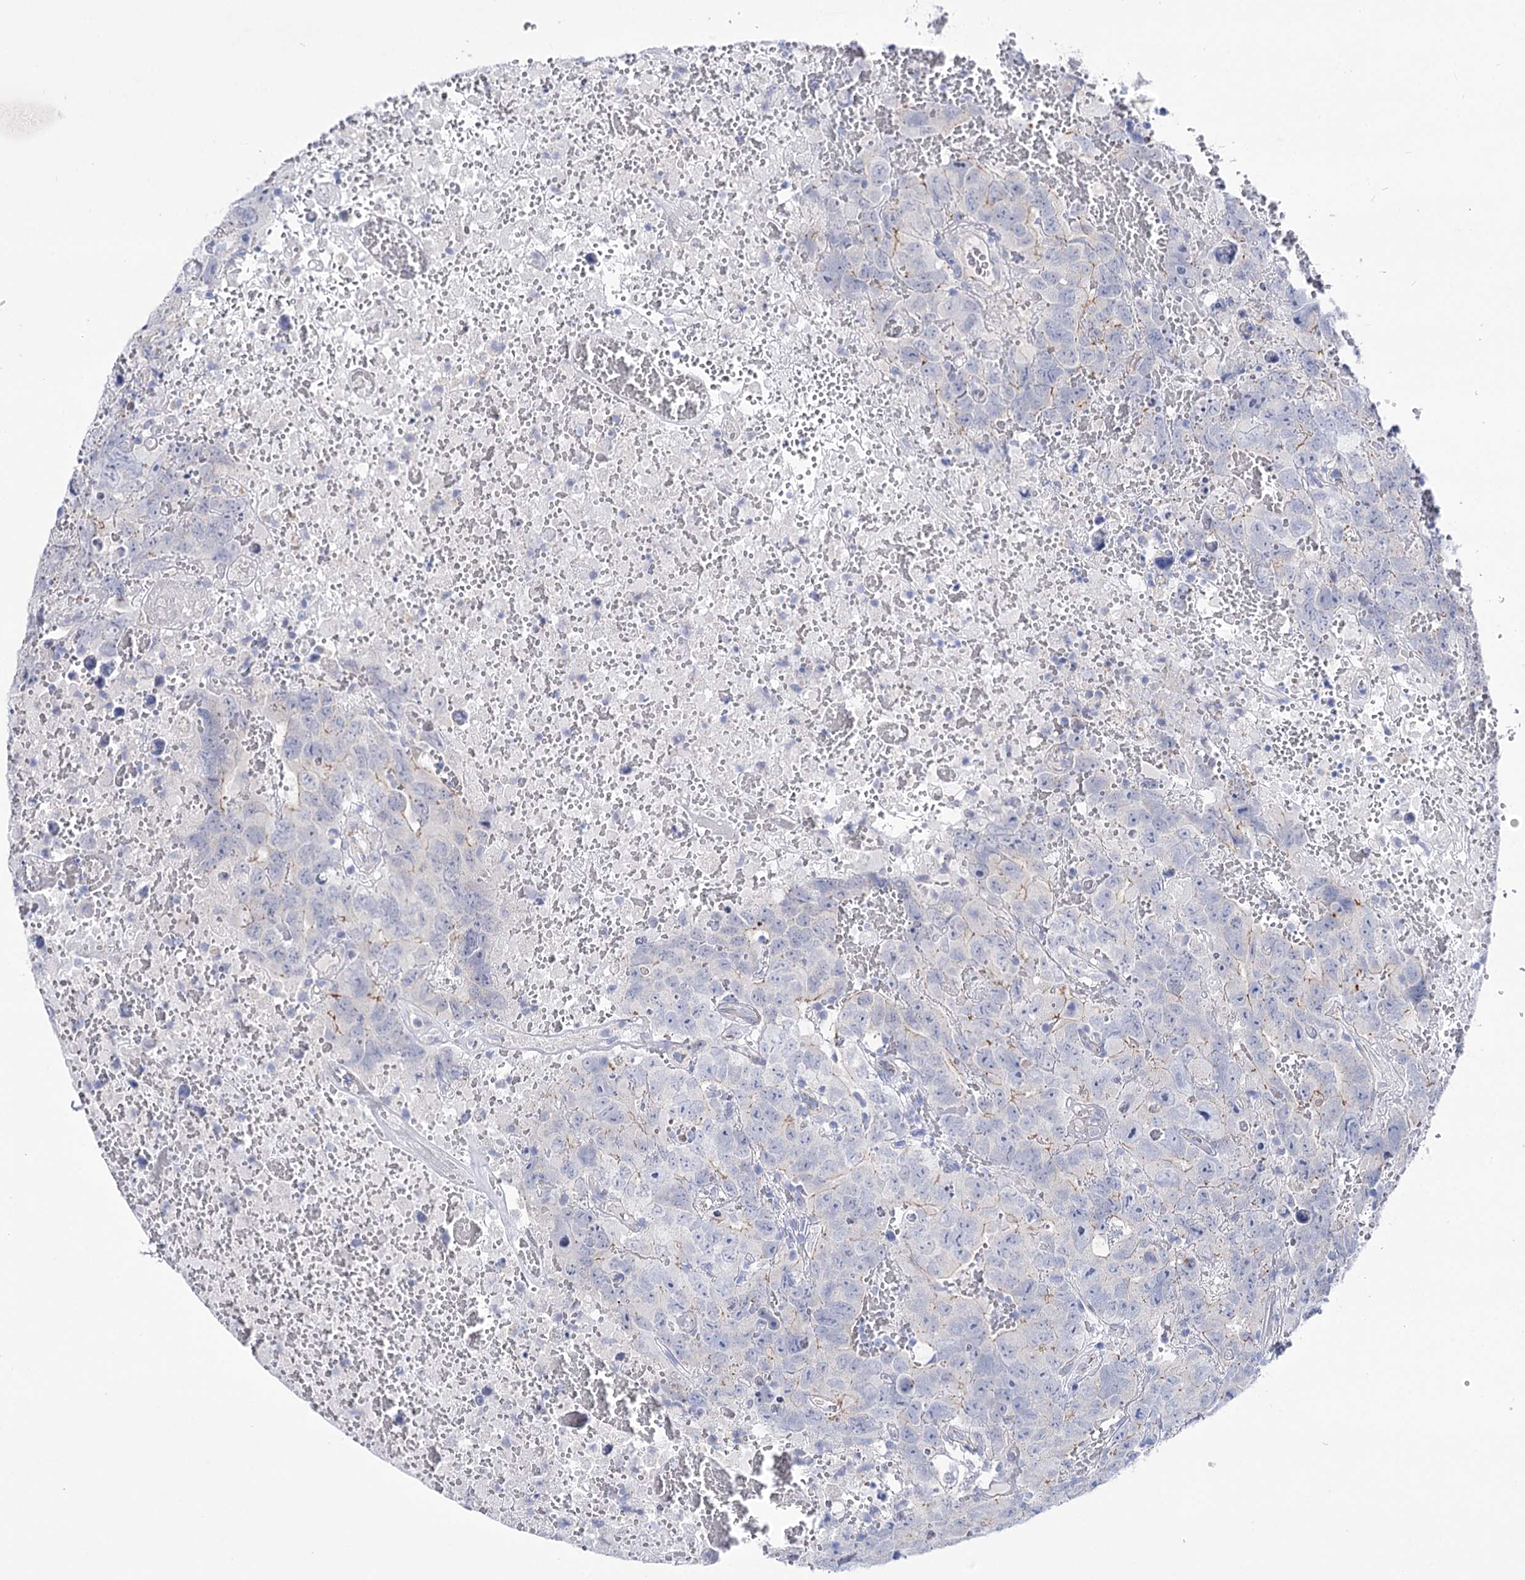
{"staining": {"intensity": "weak", "quantity": "<25%", "location": "cytoplasmic/membranous"}, "tissue": "testis cancer", "cell_type": "Tumor cells", "image_type": "cancer", "snomed": [{"axis": "morphology", "description": "Carcinoma, Embryonal, NOS"}, {"axis": "topography", "description": "Testis"}], "caption": "An IHC image of testis cancer is shown. There is no staining in tumor cells of testis cancer.", "gene": "NRAP", "patient": {"sex": "male", "age": 45}}